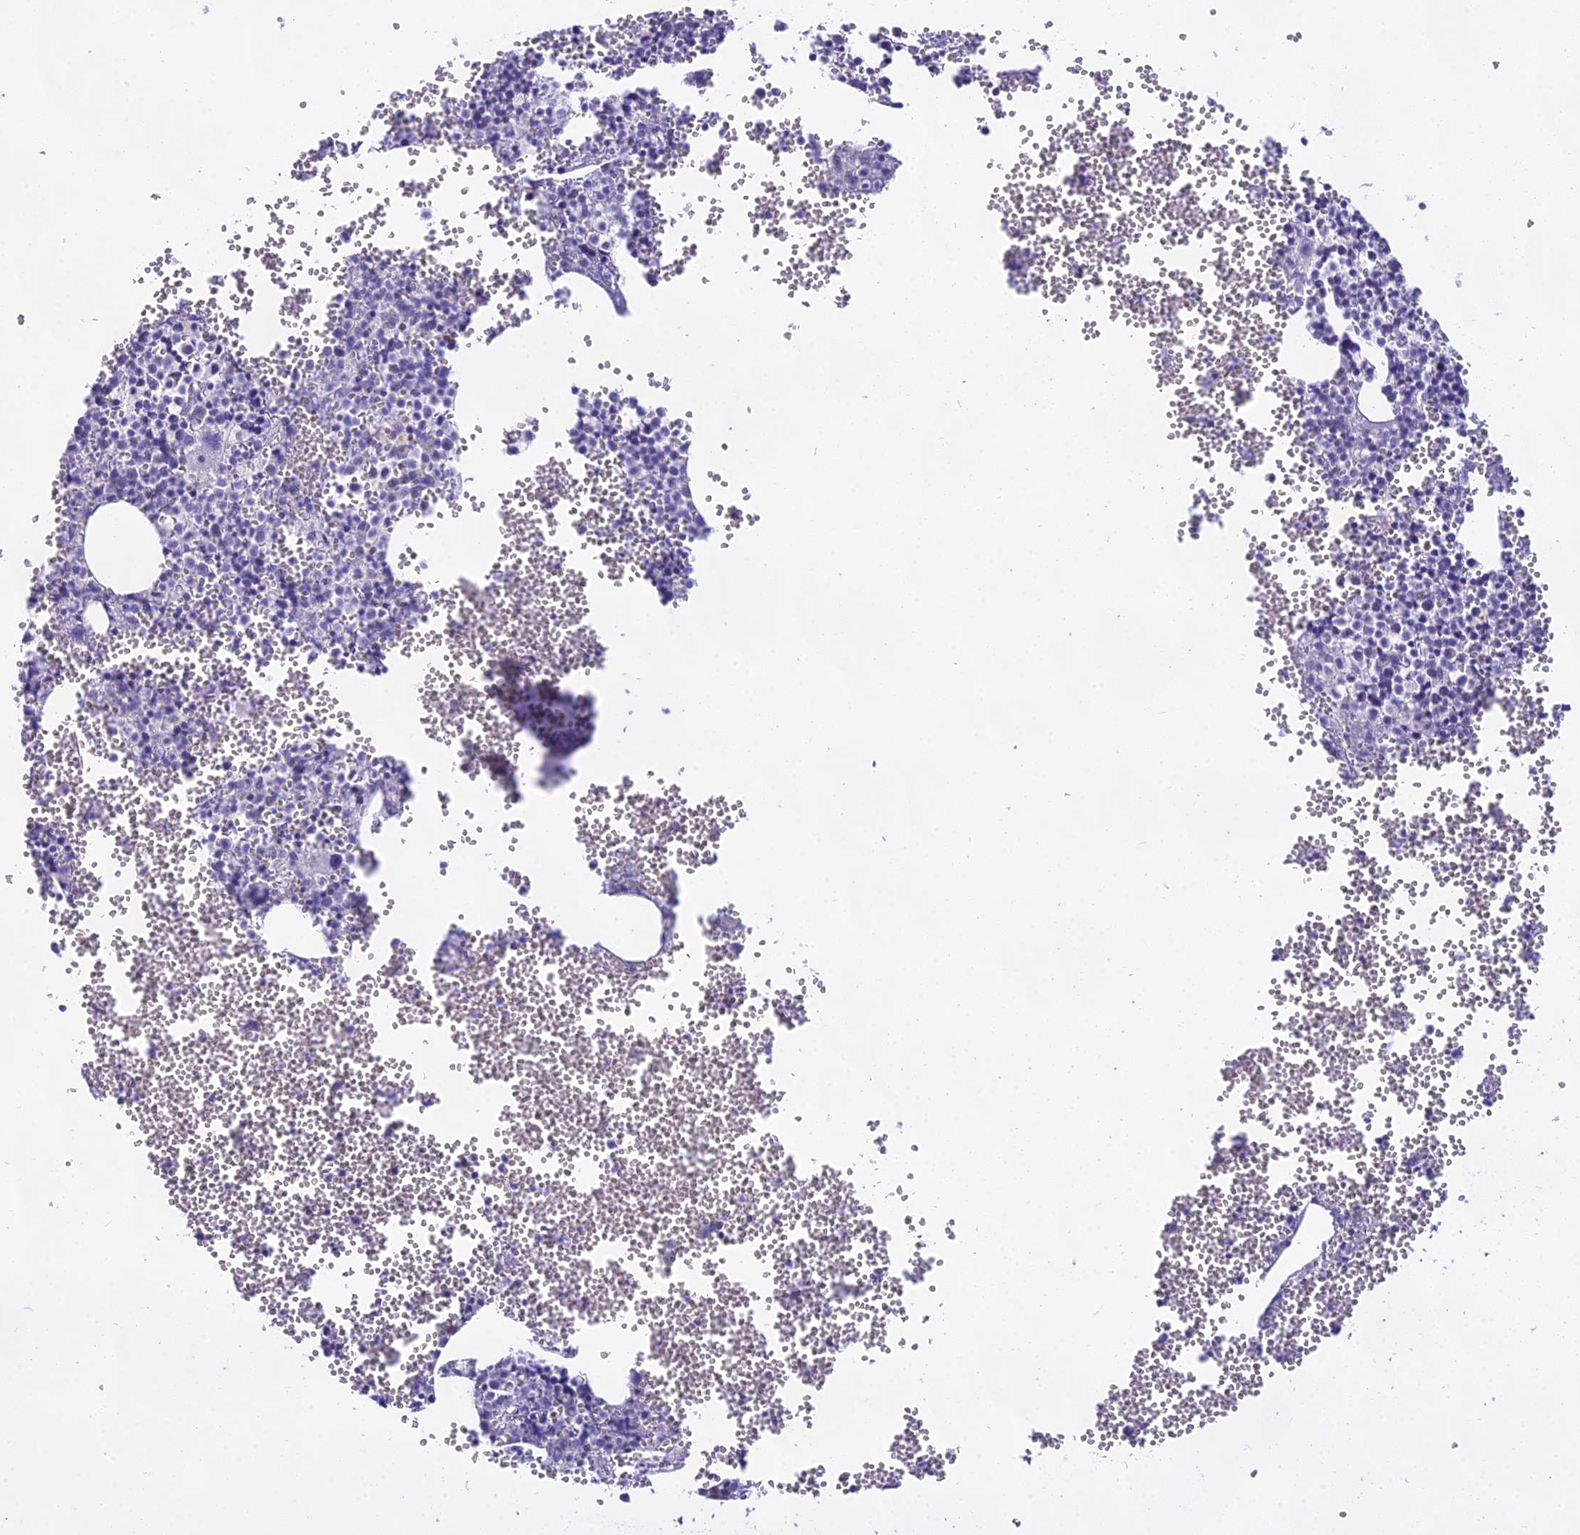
{"staining": {"intensity": "negative", "quantity": "none", "location": "none"}, "tissue": "bone marrow", "cell_type": "Hematopoietic cells", "image_type": "normal", "snomed": [{"axis": "morphology", "description": "Normal tissue, NOS"}, {"axis": "topography", "description": "Bone marrow"}], "caption": "High power microscopy histopathology image of an immunohistochemistry micrograph of normal bone marrow, revealing no significant staining in hematopoietic cells.", "gene": "CGB1", "patient": {"sex": "female", "age": 77}}